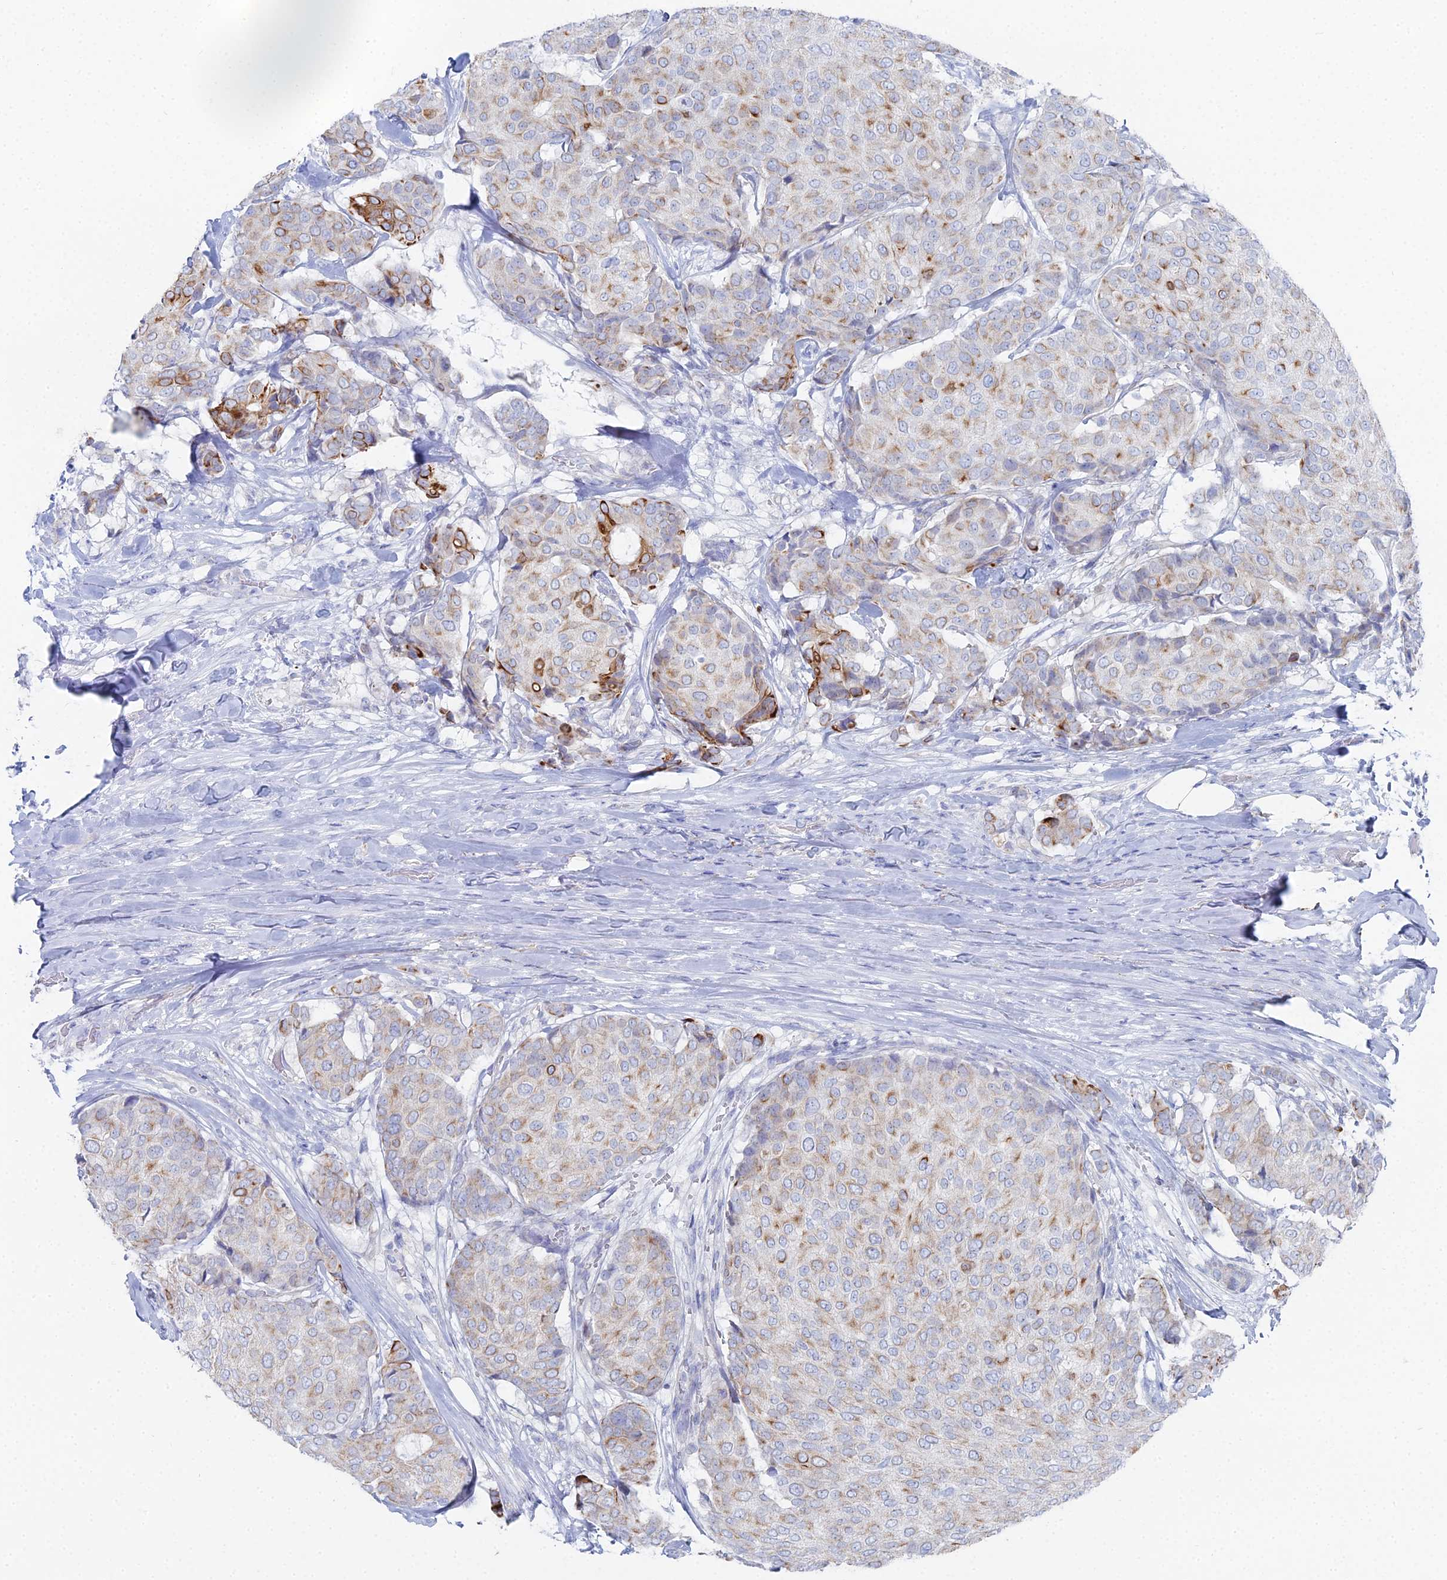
{"staining": {"intensity": "moderate", "quantity": "25%-75%", "location": "cytoplasmic/membranous"}, "tissue": "breast cancer", "cell_type": "Tumor cells", "image_type": "cancer", "snomed": [{"axis": "morphology", "description": "Duct carcinoma"}, {"axis": "topography", "description": "Breast"}], "caption": "There is medium levels of moderate cytoplasmic/membranous staining in tumor cells of infiltrating ductal carcinoma (breast), as demonstrated by immunohistochemical staining (brown color).", "gene": "DHX34", "patient": {"sex": "female", "age": 75}}